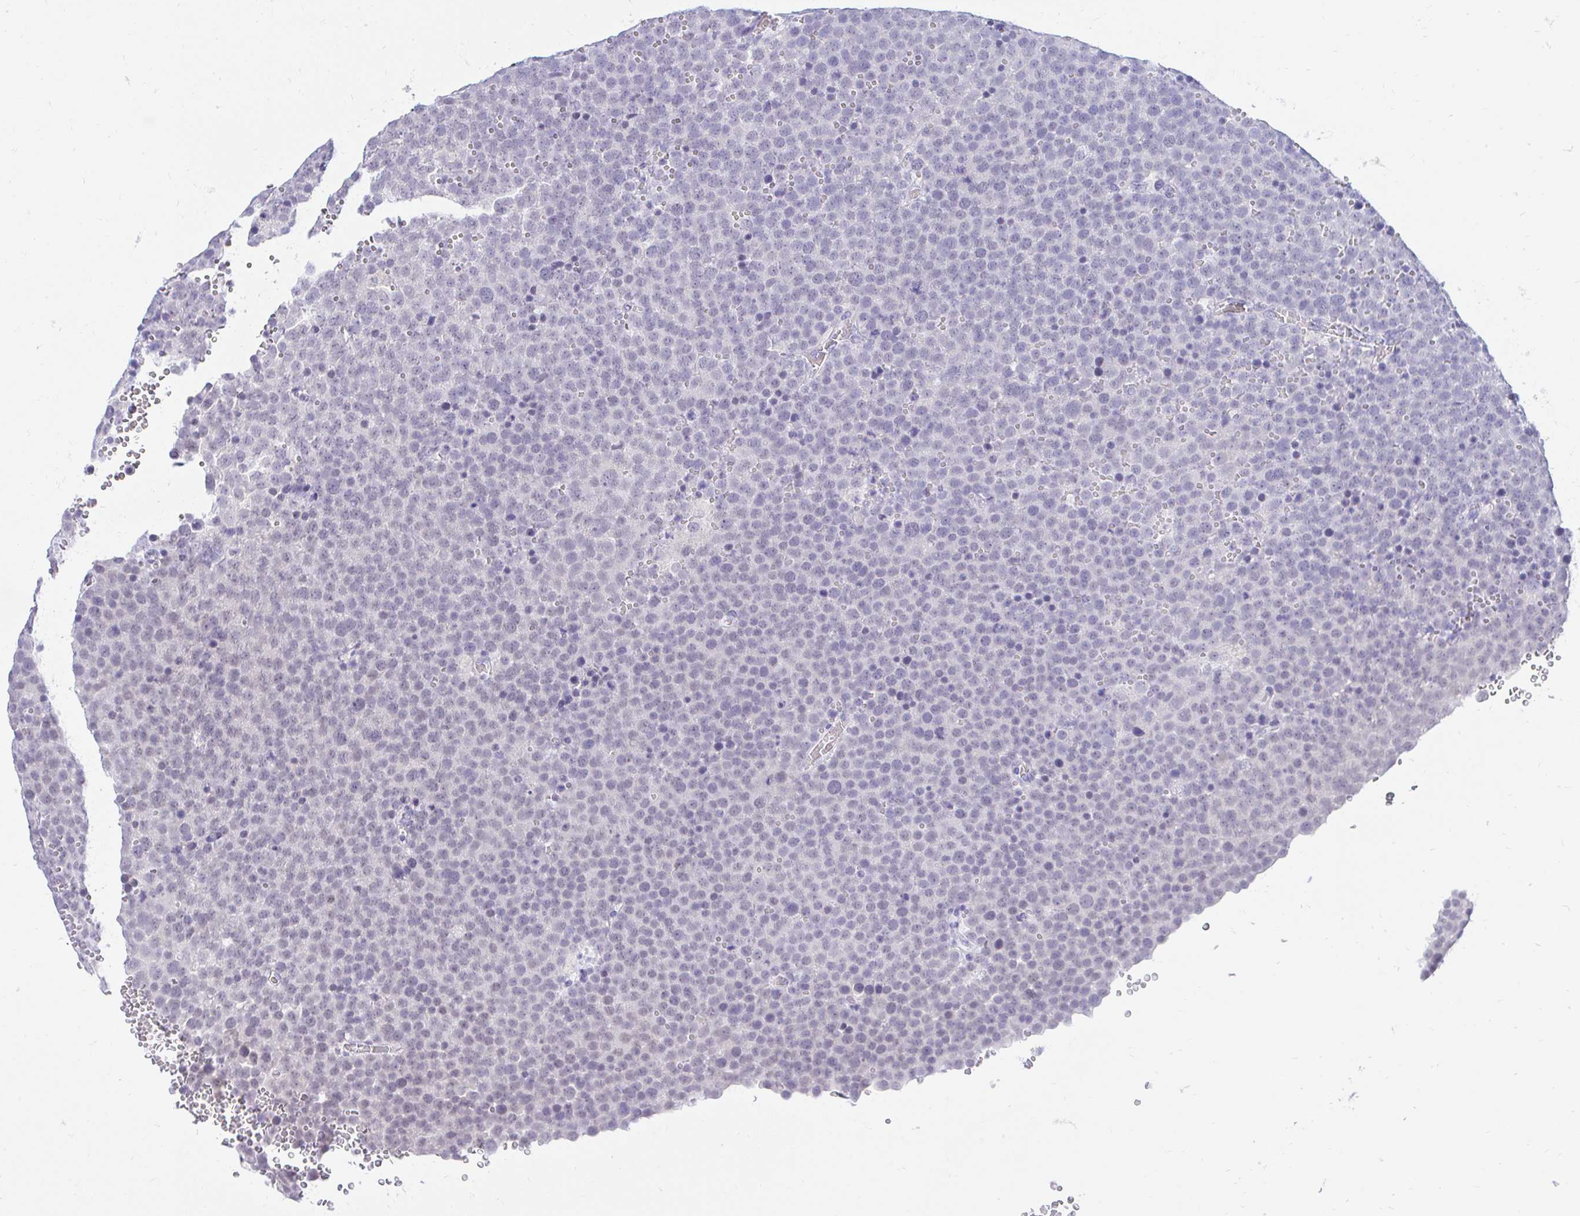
{"staining": {"intensity": "negative", "quantity": "none", "location": "none"}, "tissue": "testis cancer", "cell_type": "Tumor cells", "image_type": "cancer", "snomed": [{"axis": "morphology", "description": "Seminoma, NOS"}, {"axis": "topography", "description": "Testis"}], "caption": "The histopathology image reveals no significant expression in tumor cells of seminoma (testis).", "gene": "FATE1", "patient": {"sex": "male", "age": 71}}